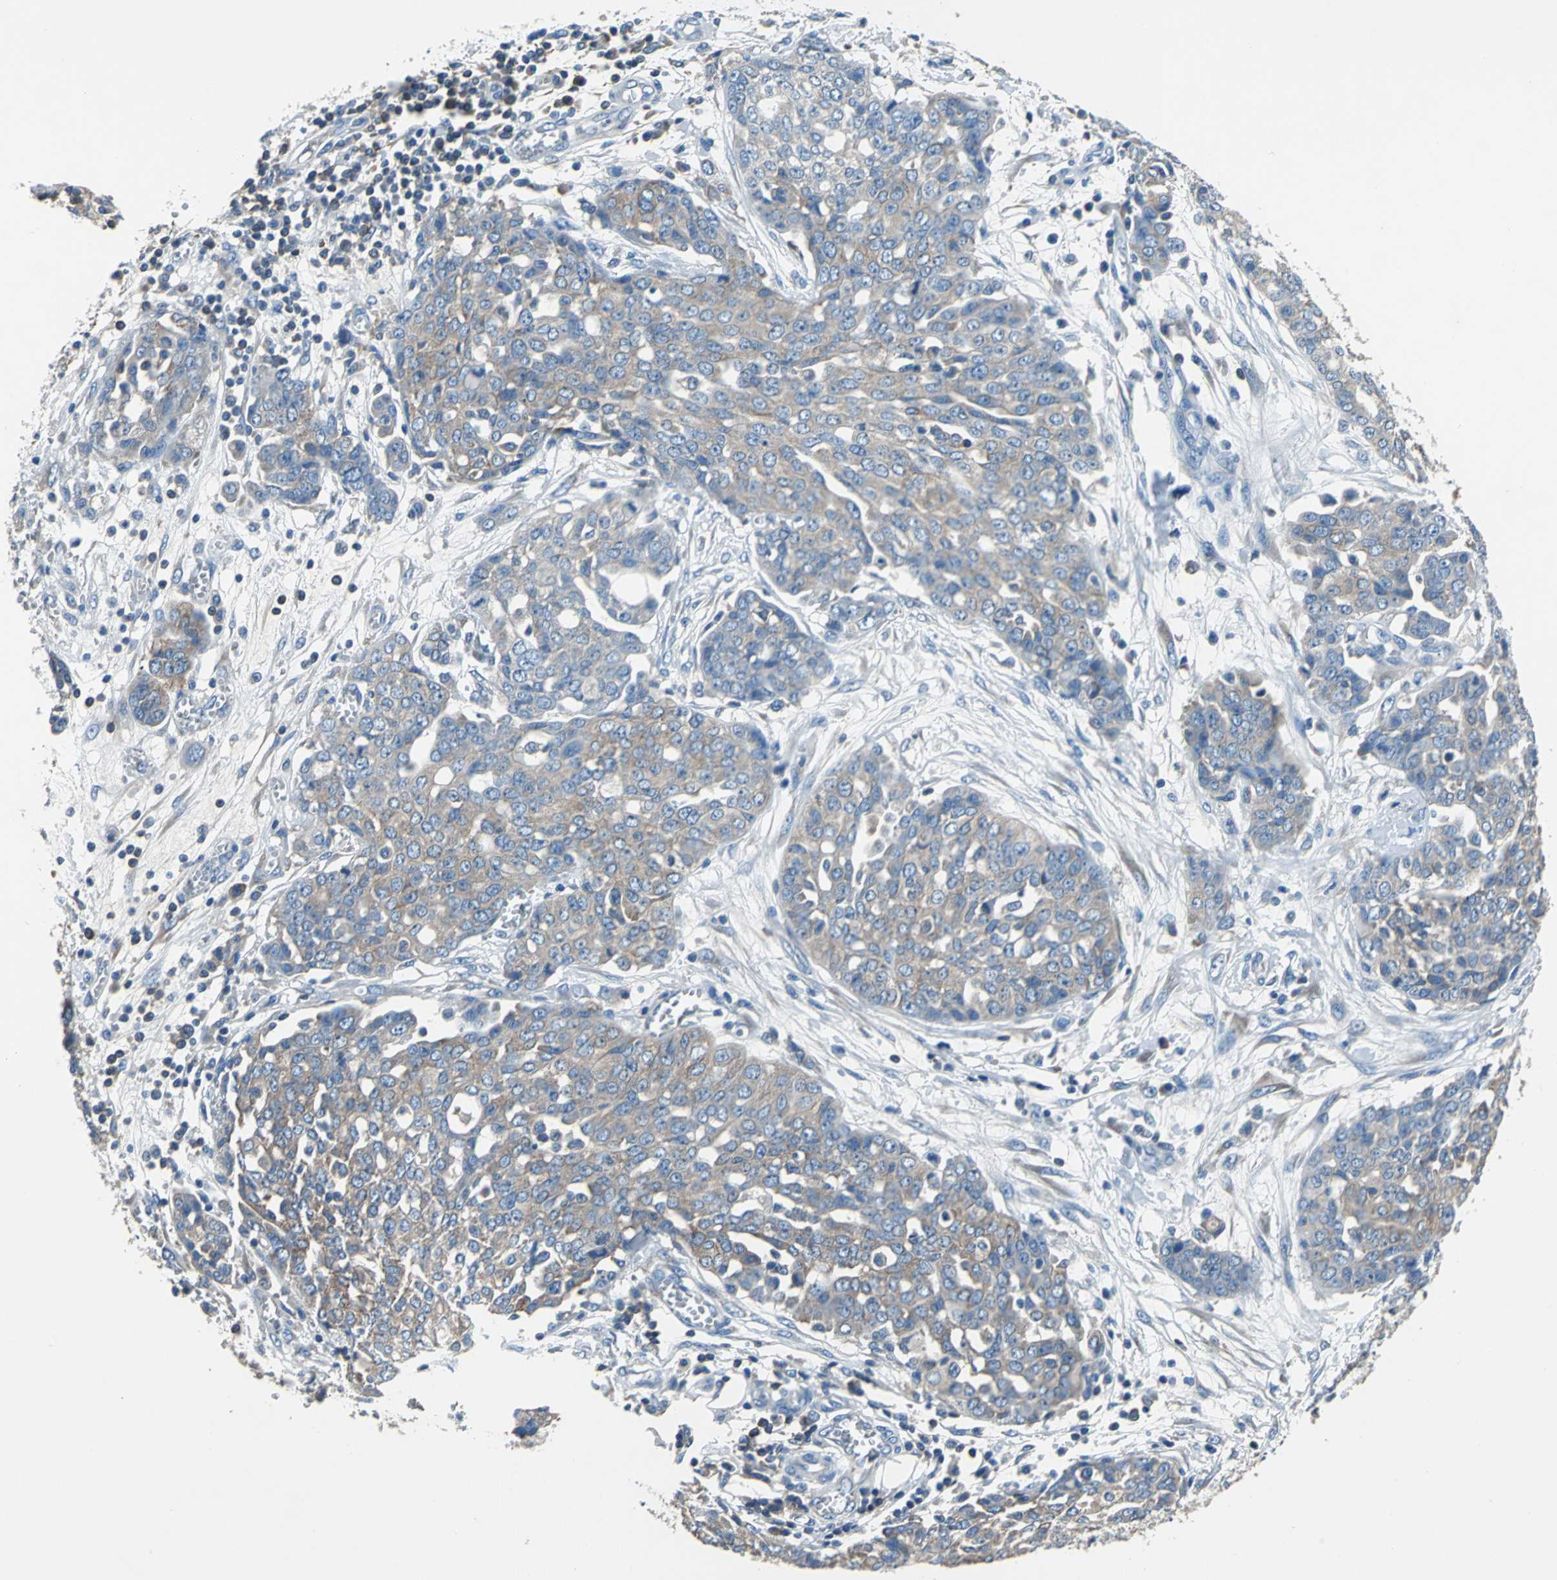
{"staining": {"intensity": "weak", "quantity": "25%-75%", "location": "cytoplasmic/membranous"}, "tissue": "ovarian cancer", "cell_type": "Tumor cells", "image_type": "cancer", "snomed": [{"axis": "morphology", "description": "Cystadenocarcinoma, serous, NOS"}, {"axis": "topography", "description": "Soft tissue"}, {"axis": "topography", "description": "Ovary"}], "caption": "The histopathology image reveals a brown stain indicating the presence of a protein in the cytoplasmic/membranous of tumor cells in serous cystadenocarcinoma (ovarian). (Brightfield microscopy of DAB IHC at high magnification).", "gene": "PRKCA", "patient": {"sex": "female", "age": 57}}